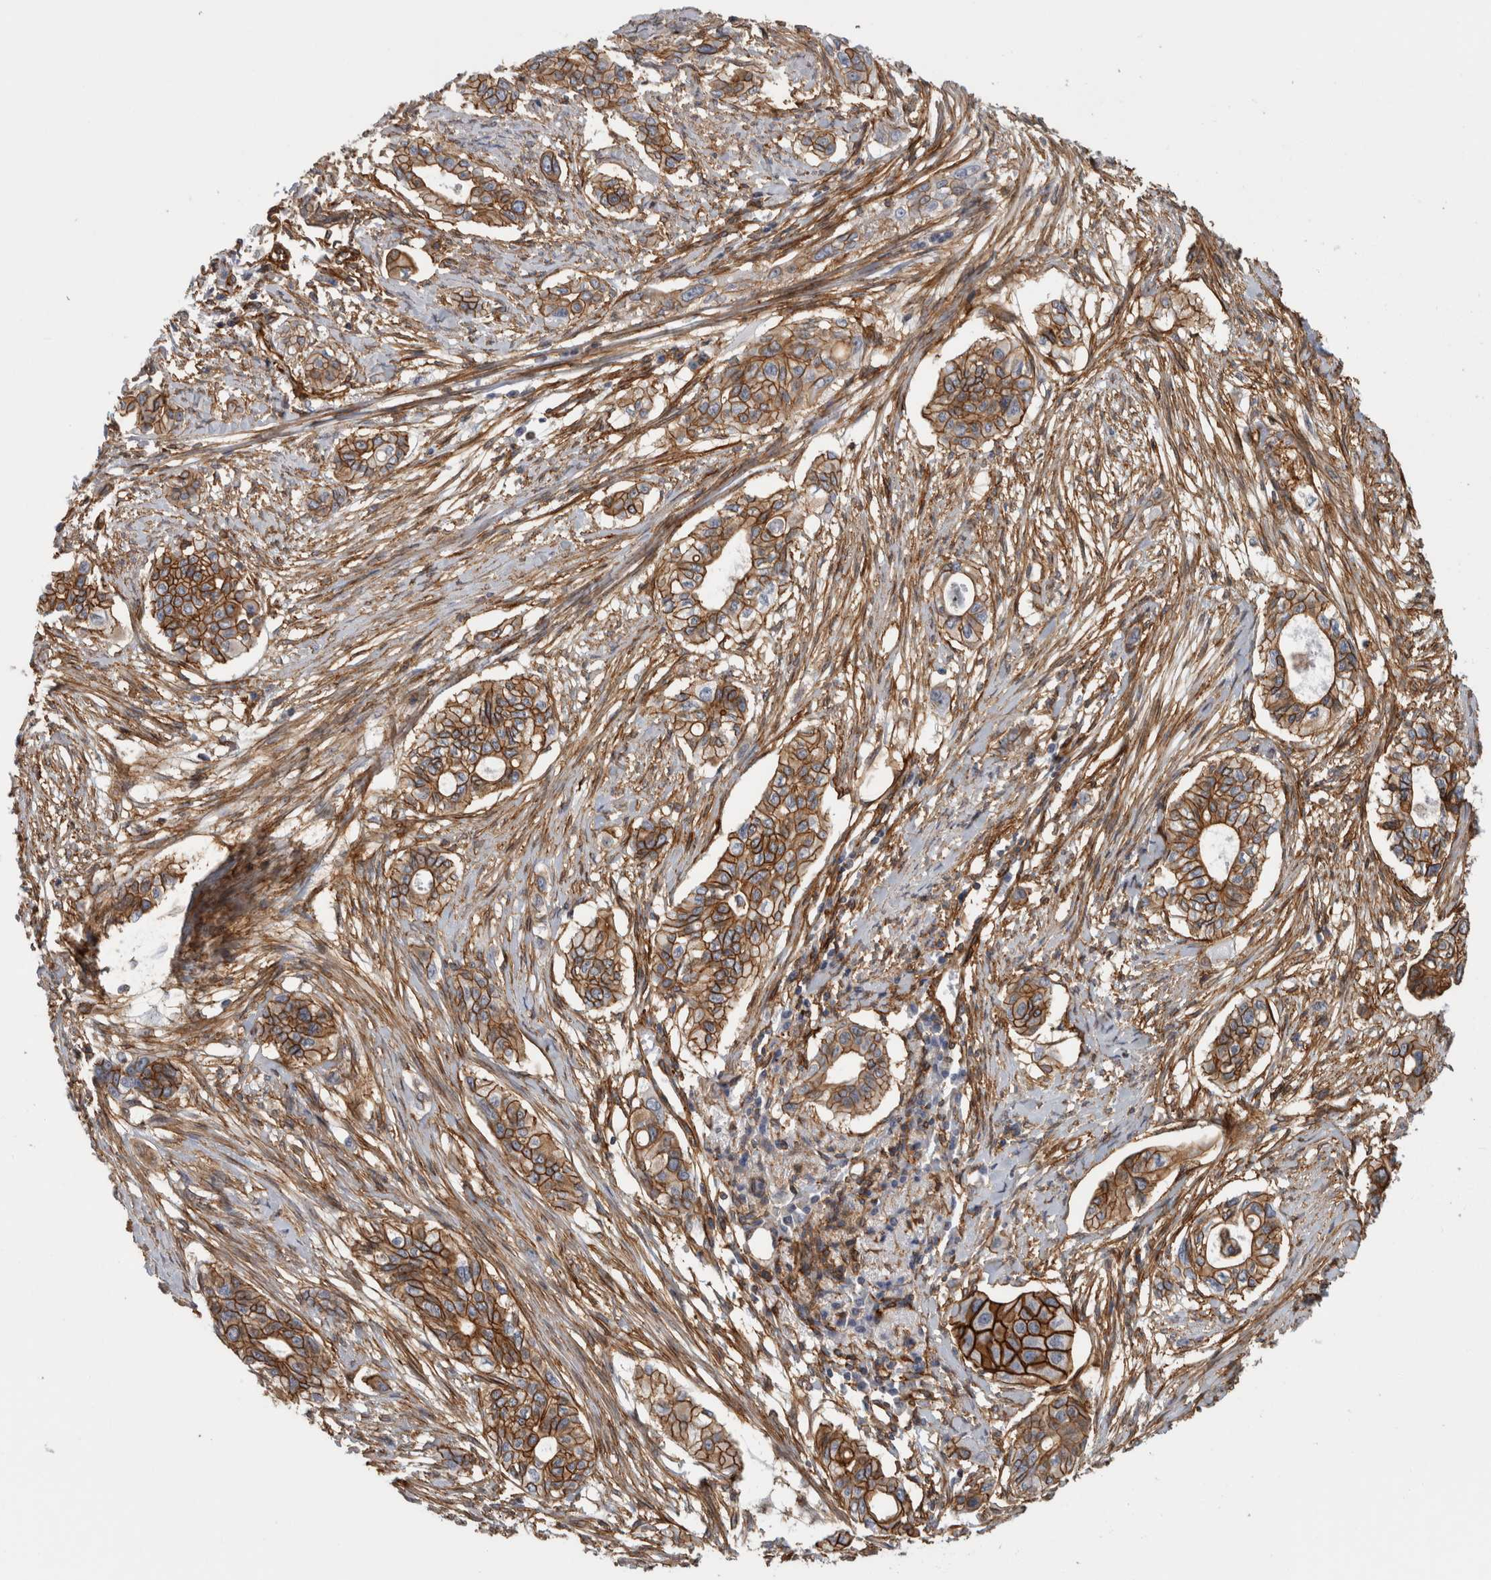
{"staining": {"intensity": "strong", "quantity": ">75%", "location": "cytoplasmic/membranous"}, "tissue": "pancreatic cancer", "cell_type": "Tumor cells", "image_type": "cancer", "snomed": [{"axis": "morphology", "description": "Adenocarcinoma, NOS"}, {"axis": "topography", "description": "Pancreas"}], "caption": "Tumor cells demonstrate high levels of strong cytoplasmic/membranous positivity in about >75% of cells in pancreatic cancer (adenocarcinoma). The staining is performed using DAB (3,3'-diaminobenzidine) brown chromogen to label protein expression. The nuclei are counter-stained blue using hematoxylin.", "gene": "AHNAK", "patient": {"sex": "female", "age": 60}}